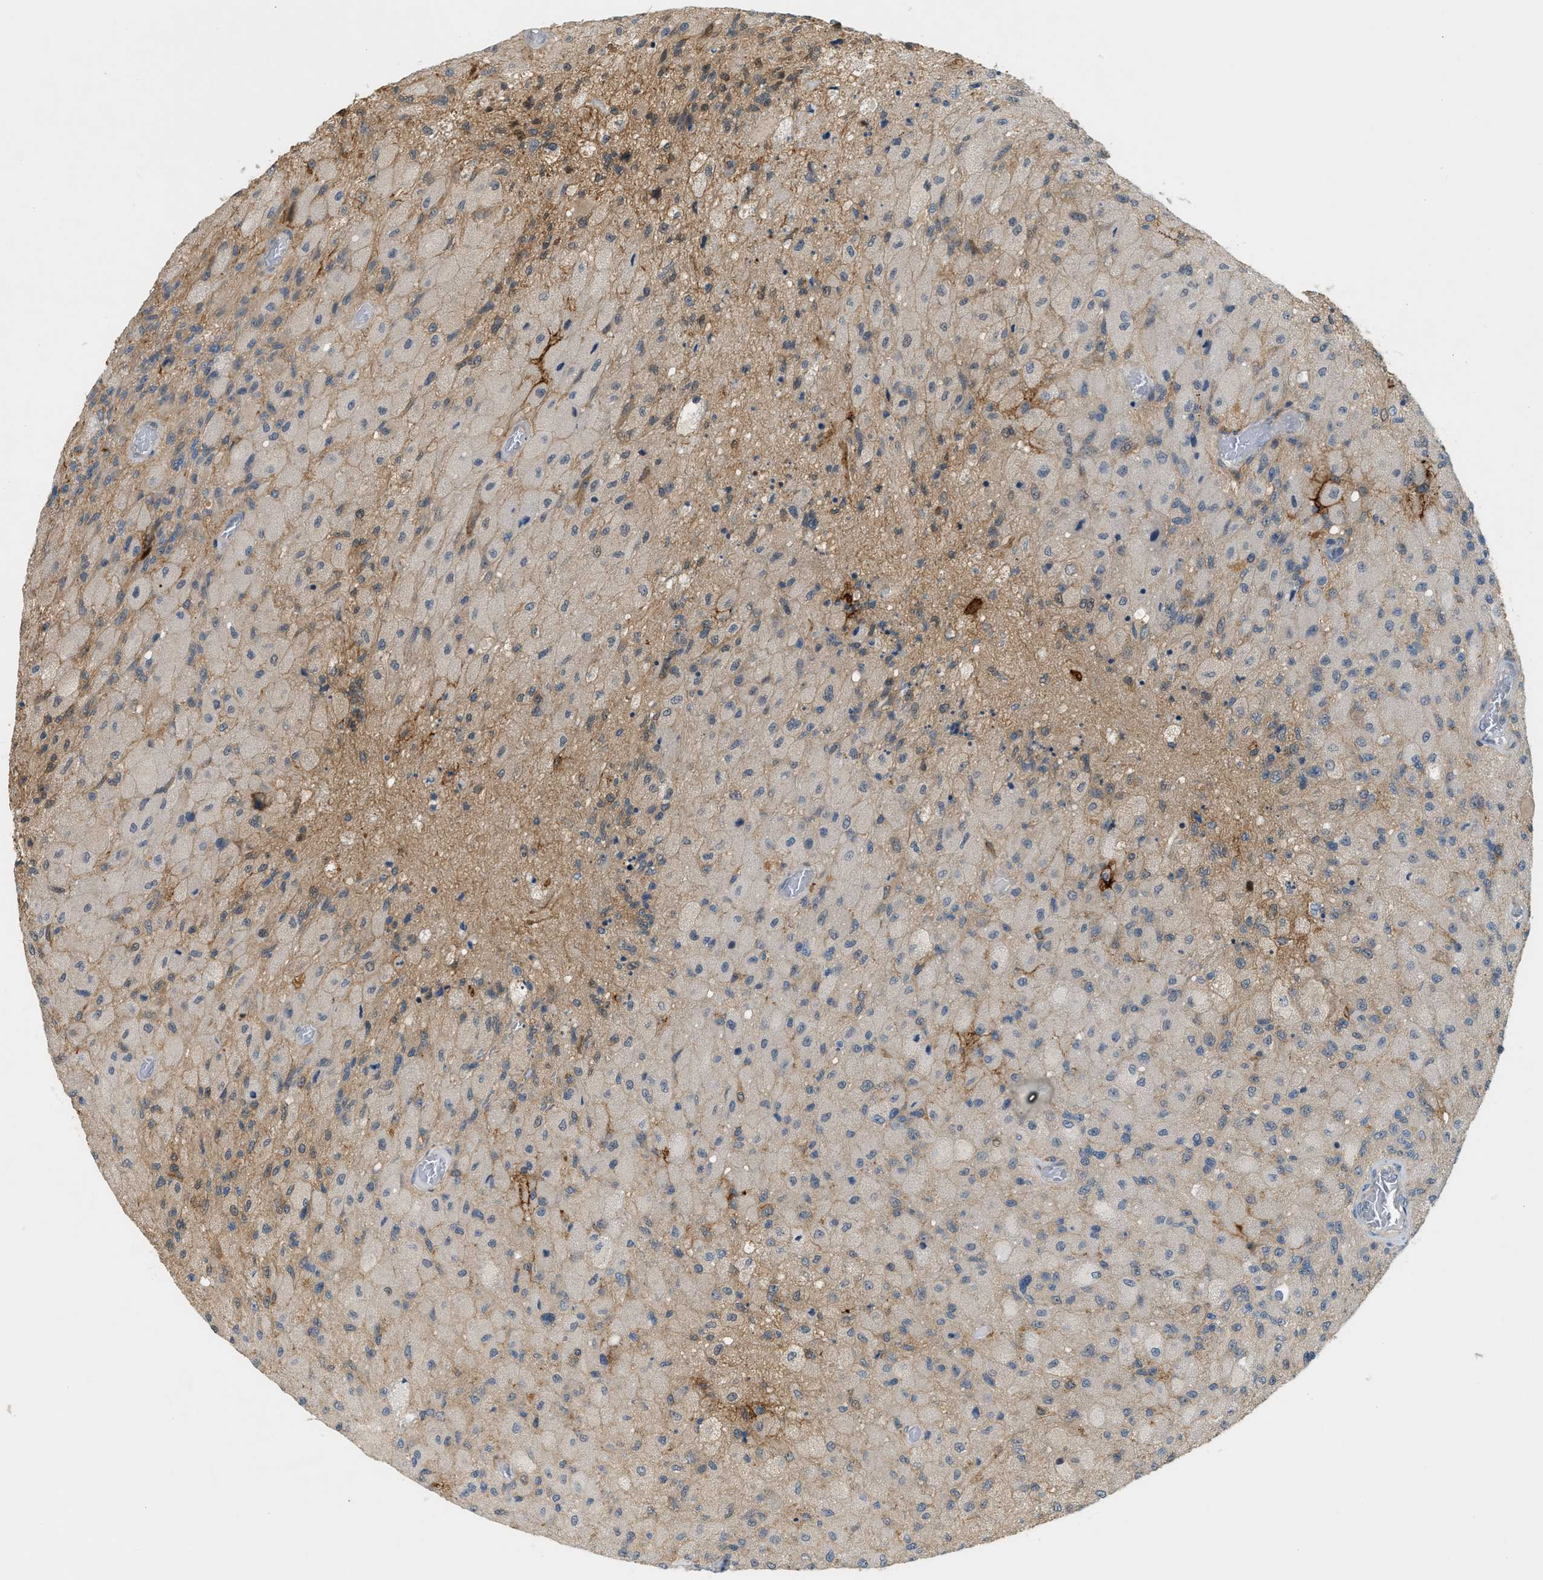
{"staining": {"intensity": "negative", "quantity": "none", "location": "none"}, "tissue": "glioma", "cell_type": "Tumor cells", "image_type": "cancer", "snomed": [{"axis": "morphology", "description": "Normal tissue, NOS"}, {"axis": "morphology", "description": "Glioma, malignant, High grade"}, {"axis": "topography", "description": "Cerebral cortex"}], "caption": "Immunohistochemical staining of human malignant high-grade glioma exhibits no significant staining in tumor cells. Nuclei are stained in blue.", "gene": "PDCL3", "patient": {"sex": "male", "age": 77}}